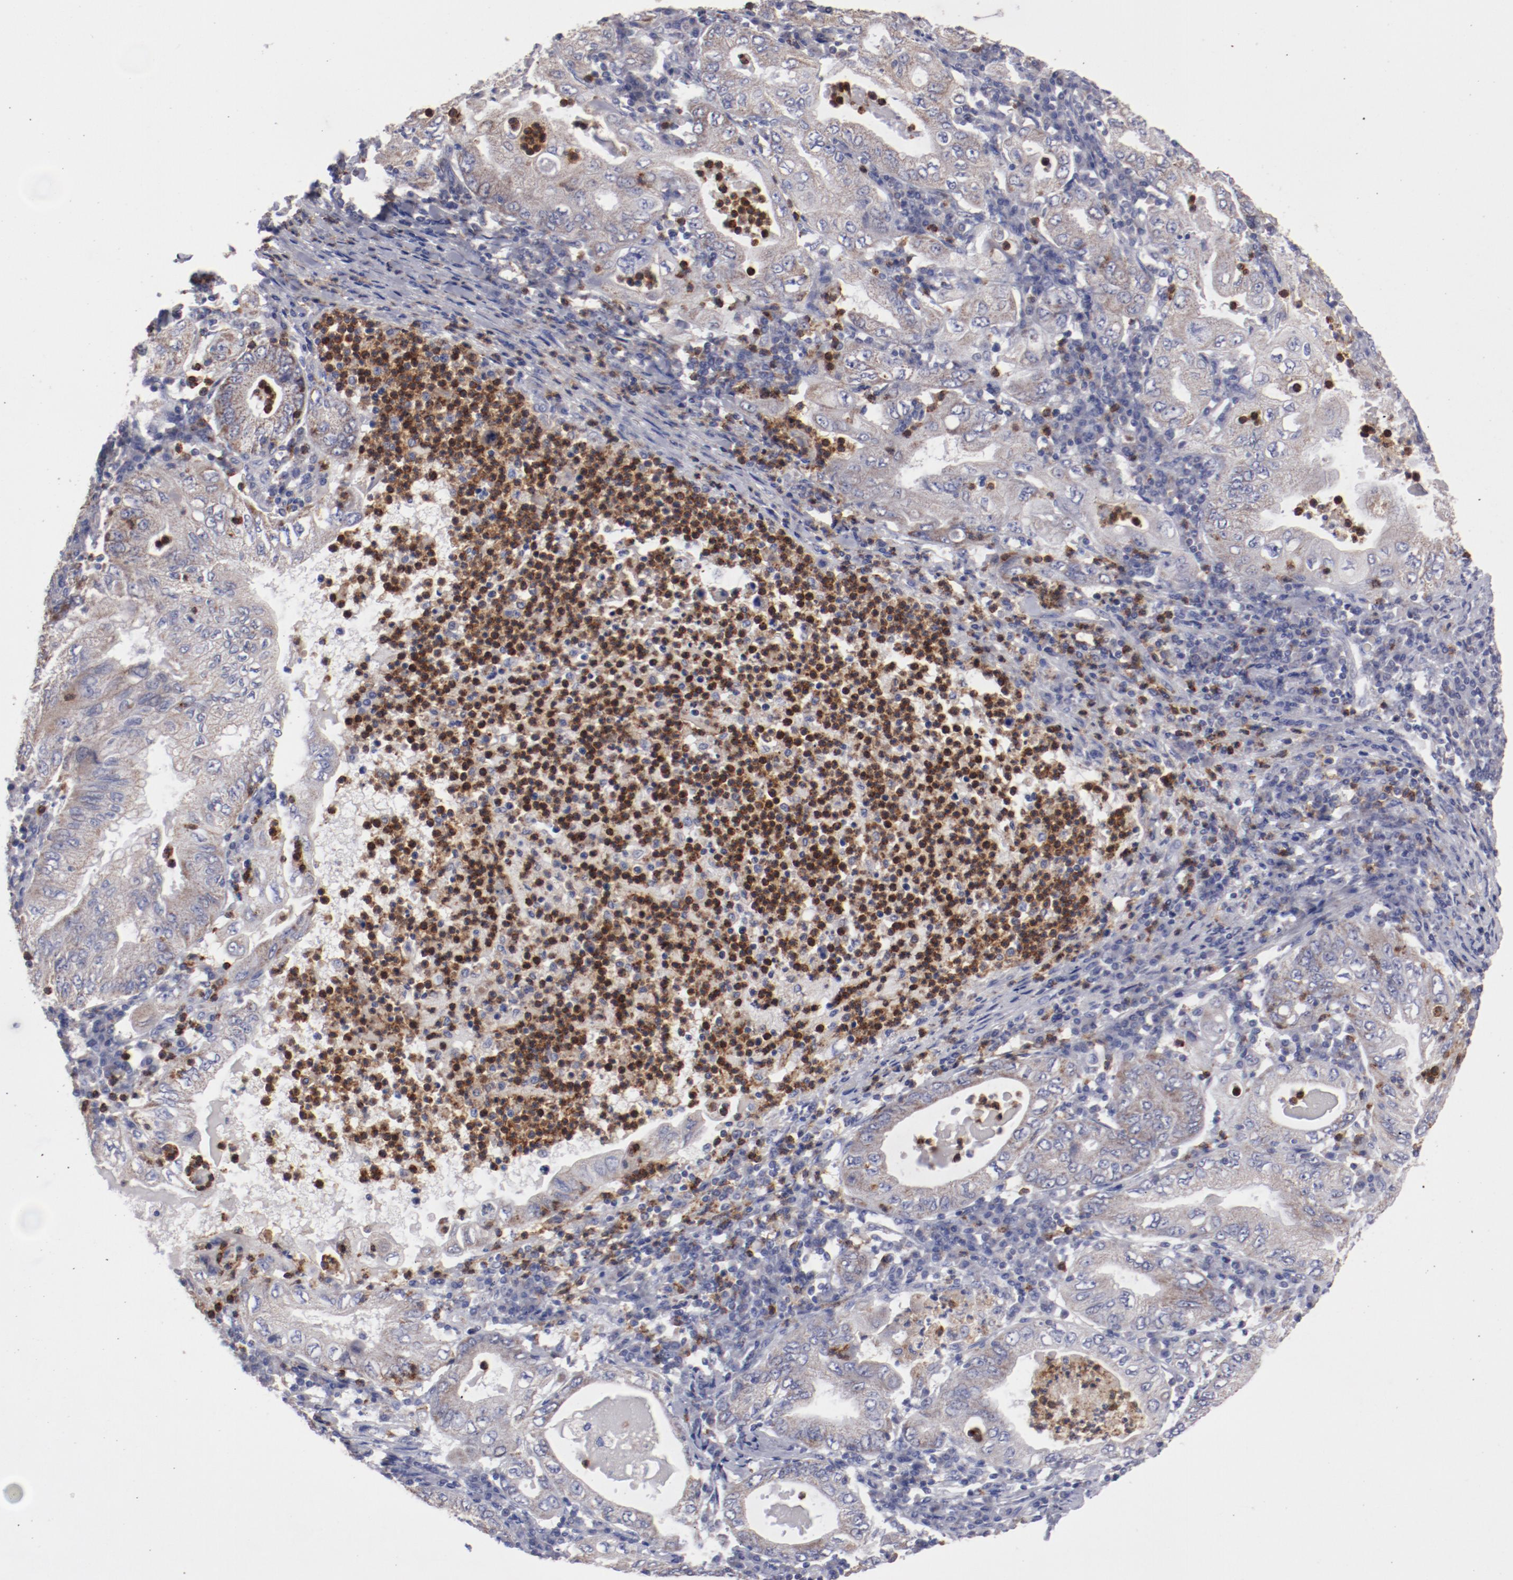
{"staining": {"intensity": "moderate", "quantity": ">75%", "location": "cytoplasmic/membranous"}, "tissue": "stomach cancer", "cell_type": "Tumor cells", "image_type": "cancer", "snomed": [{"axis": "morphology", "description": "Normal tissue, NOS"}, {"axis": "morphology", "description": "Adenocarcinoma, NOS"}, {"axis": "topography", "description": "Esophagus"}, {"axis": "topography", "description": "Stomach, upper"}, {"axis": "topography", "description": "Peripheral nerve tissue"}], "caption": "Human stomach adenocarcinoma stained for a protein (brown) exhibits moderate cytoplasmic/membranous positive staining in approximately >75% of tumor cells.", "gene": "FGR", "patient": {"sex": "male", "age": 62}}